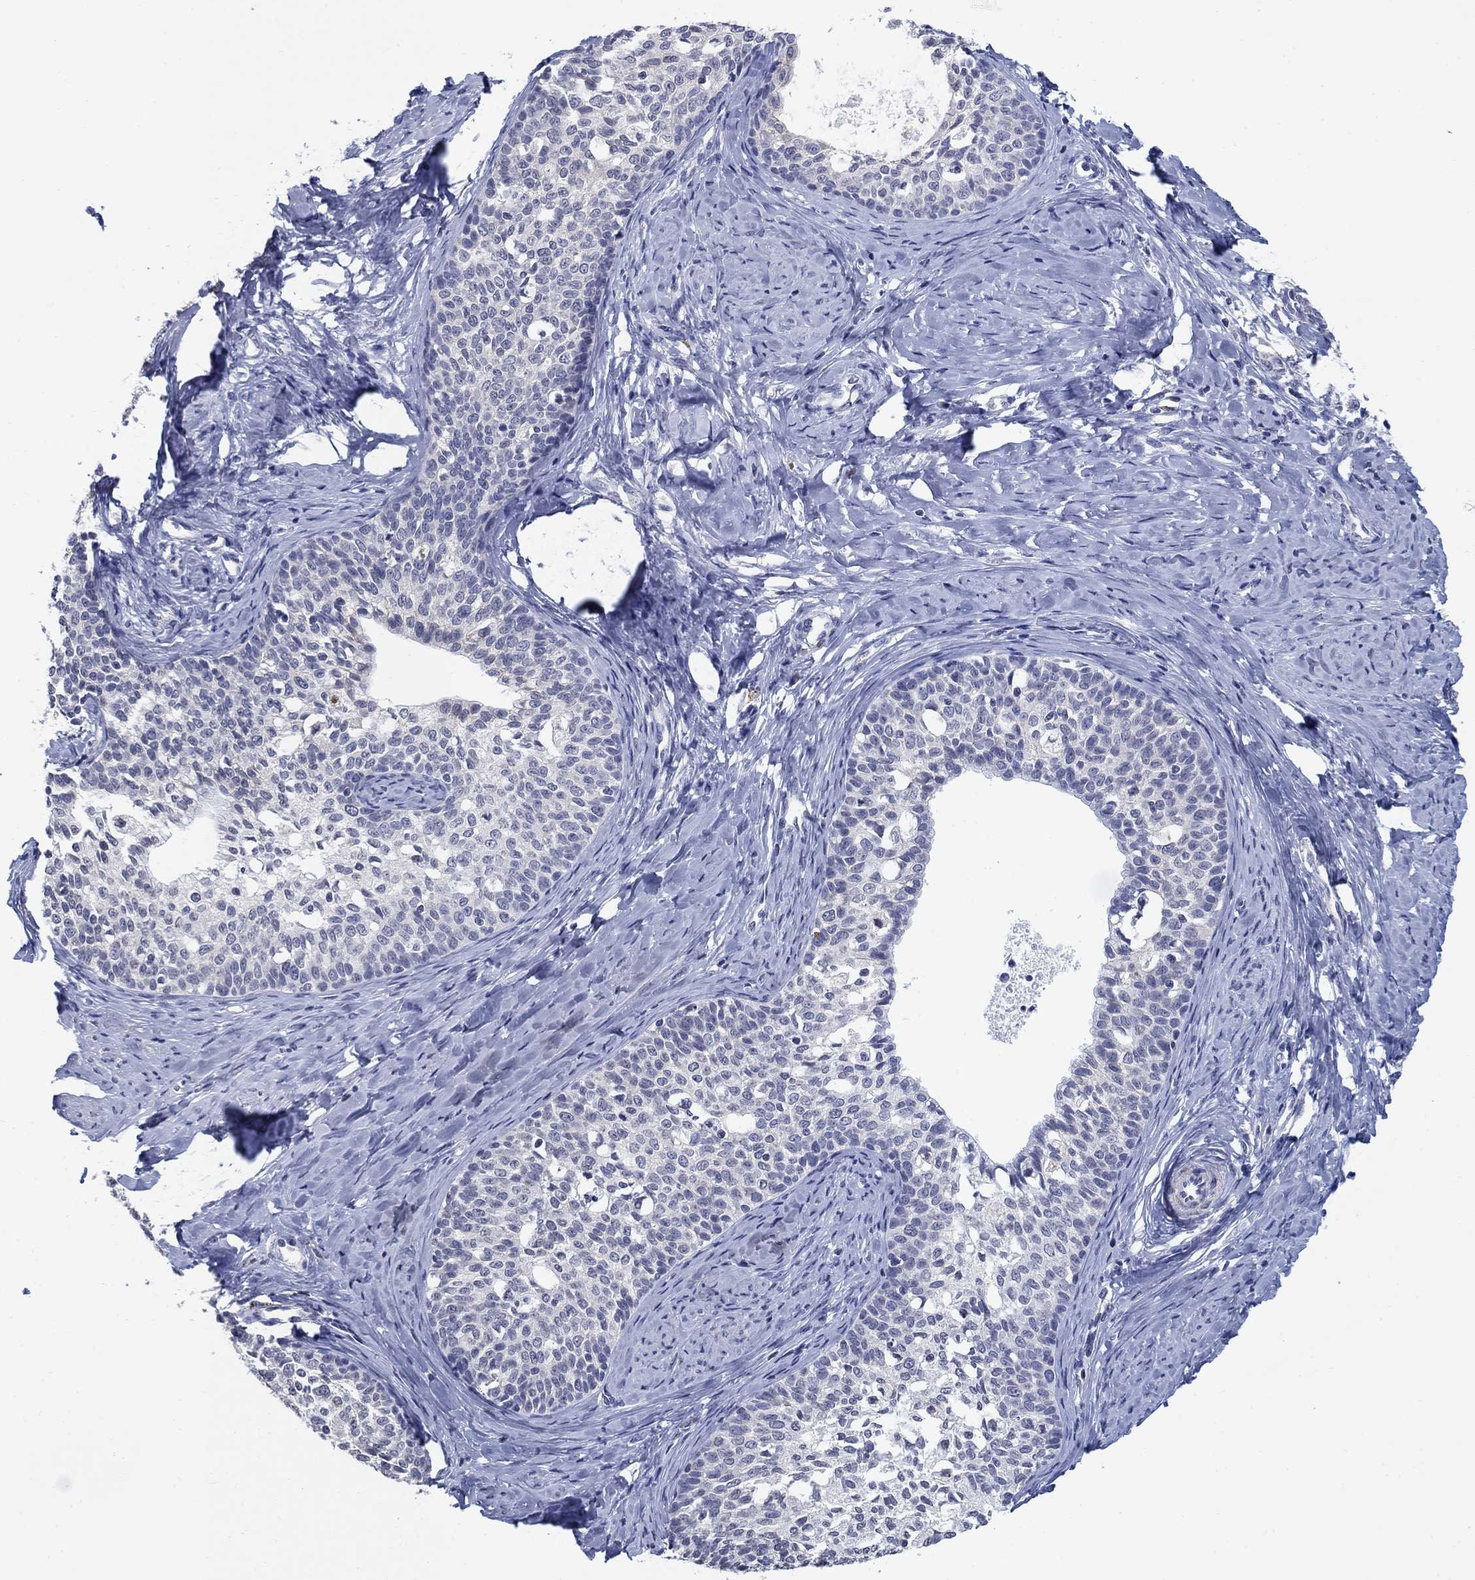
{"staining": {"intensity": "negative", "quantity": "none", "location": "none"}, "tissue": "cervical cancer", "cell_type": "Tumor cells", "image_type": "cancer", "snomed": [{"axis": "morphology", "description": "Squamous cell carcinoma, NOS"}, {"axis": "topography", "description": "Cervix"}], "caption": "DAB (3,3'-diaminobenzidine) immunohistochemical staining of human cervical squamous cell carcinoma reveals no significant staining in tumor cells. (Stains: DAB (3,3'-diaminobenzidine) immunohistochemistry with hematoxylin counter stain, Microscopy: brightfield microscopy at high magnification).", "gene": "OTUB2", "patient": {"sex": "female", "age": 51}}